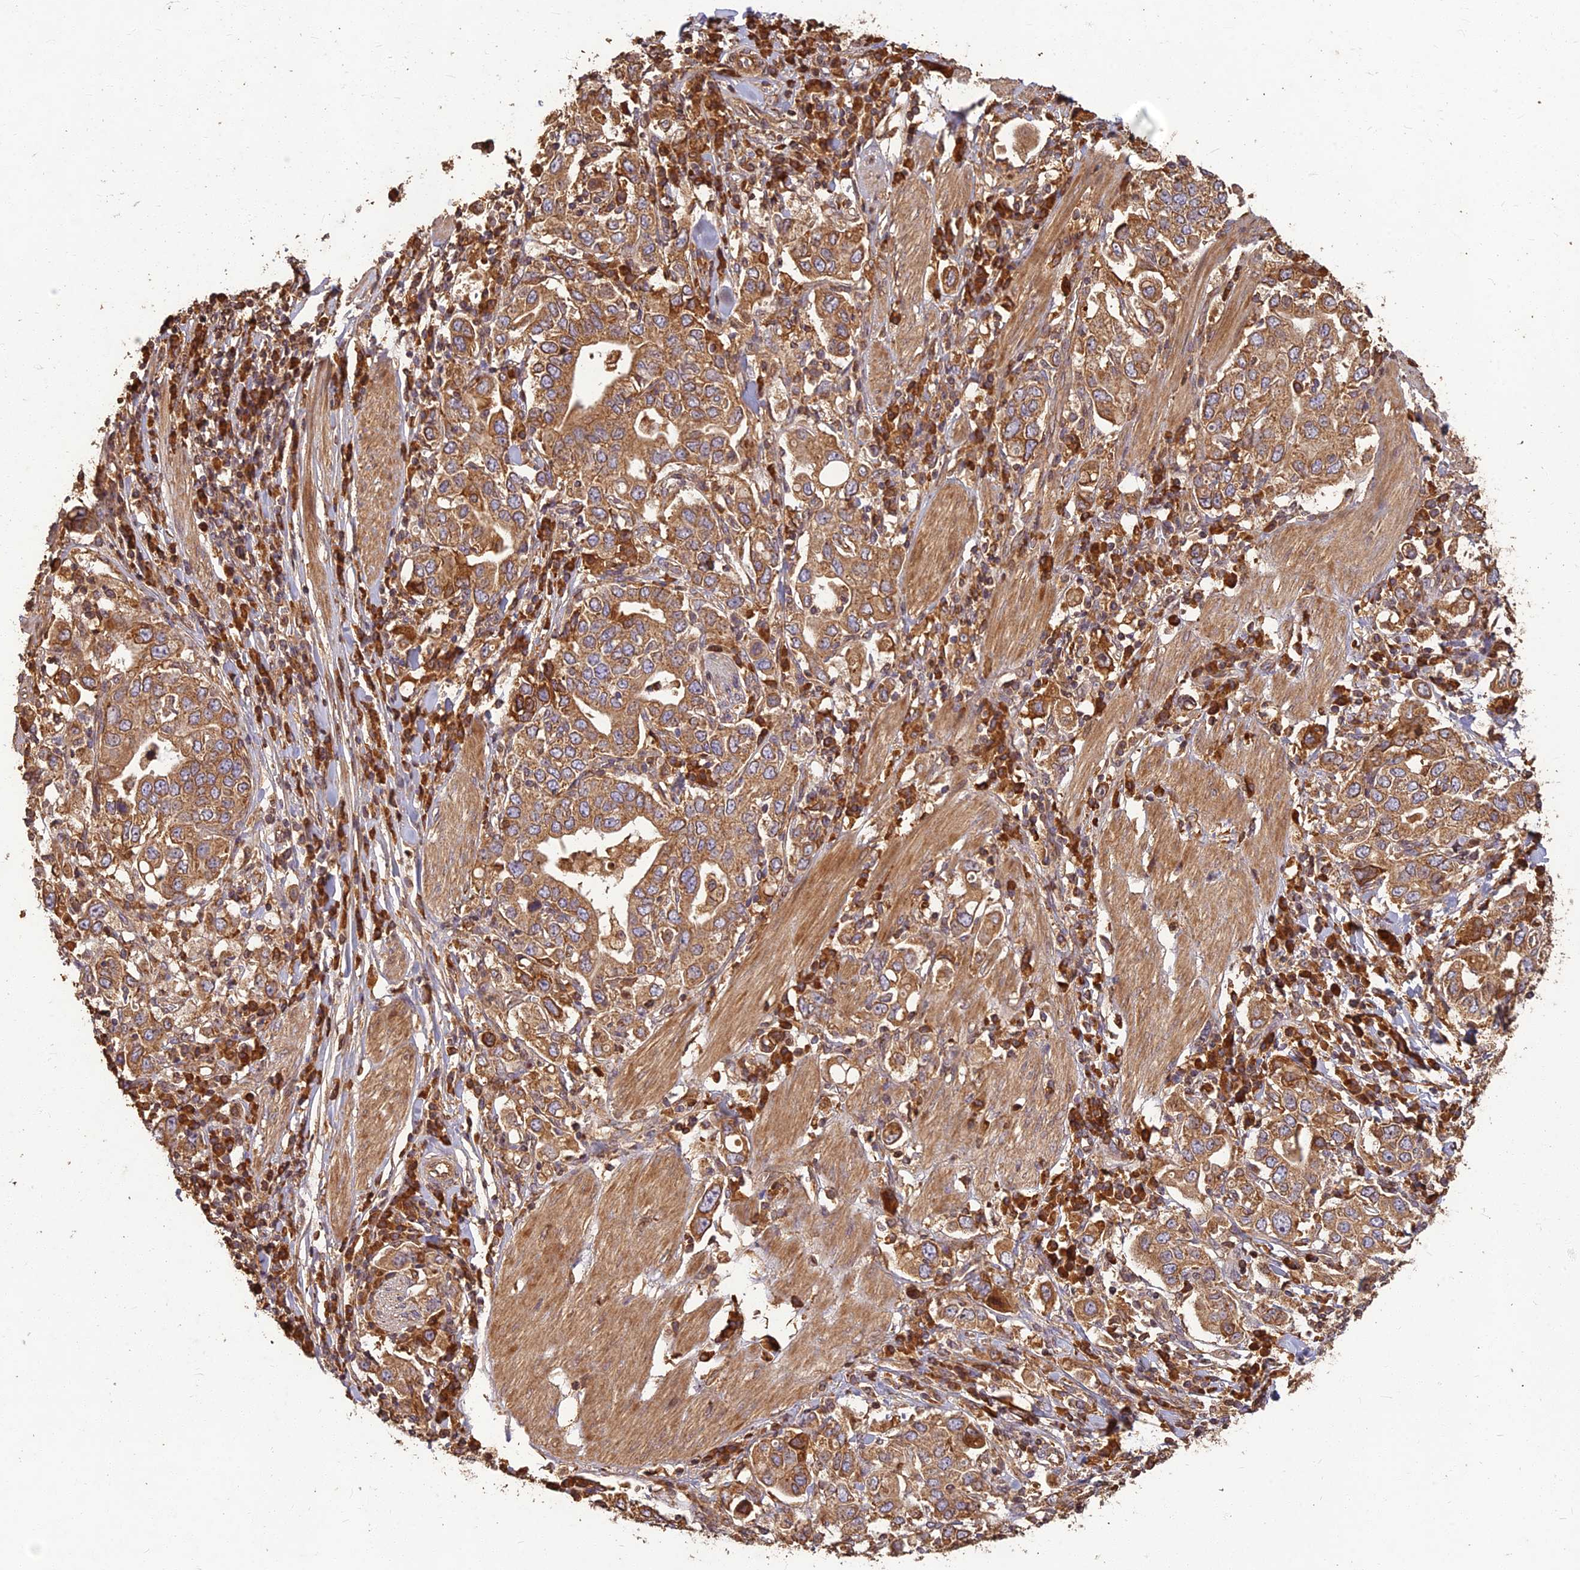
{"staining": {"intensity": "moderate", "quantity": ">75%", "location": "cytoplasmic/membranous"}, "tissue": "stomach cancer", "cell_type": "Tumor cells", "image_type": "cancer", "snomed": [{"axis": "morphology", "description": "Adenocarcinoma, NOS"}, {"axis": "topography", "description": "Stomach, upper"}], "caption": "Immunohistochemical staining of adenocarcinoma (stomach) demonstrates medium levels of moderate cytoplasmic/membranous protein staining in approximately >75% of tumor cells.", "gene": "CORO1C", "patient": {"sex": "male", "age": 62}}